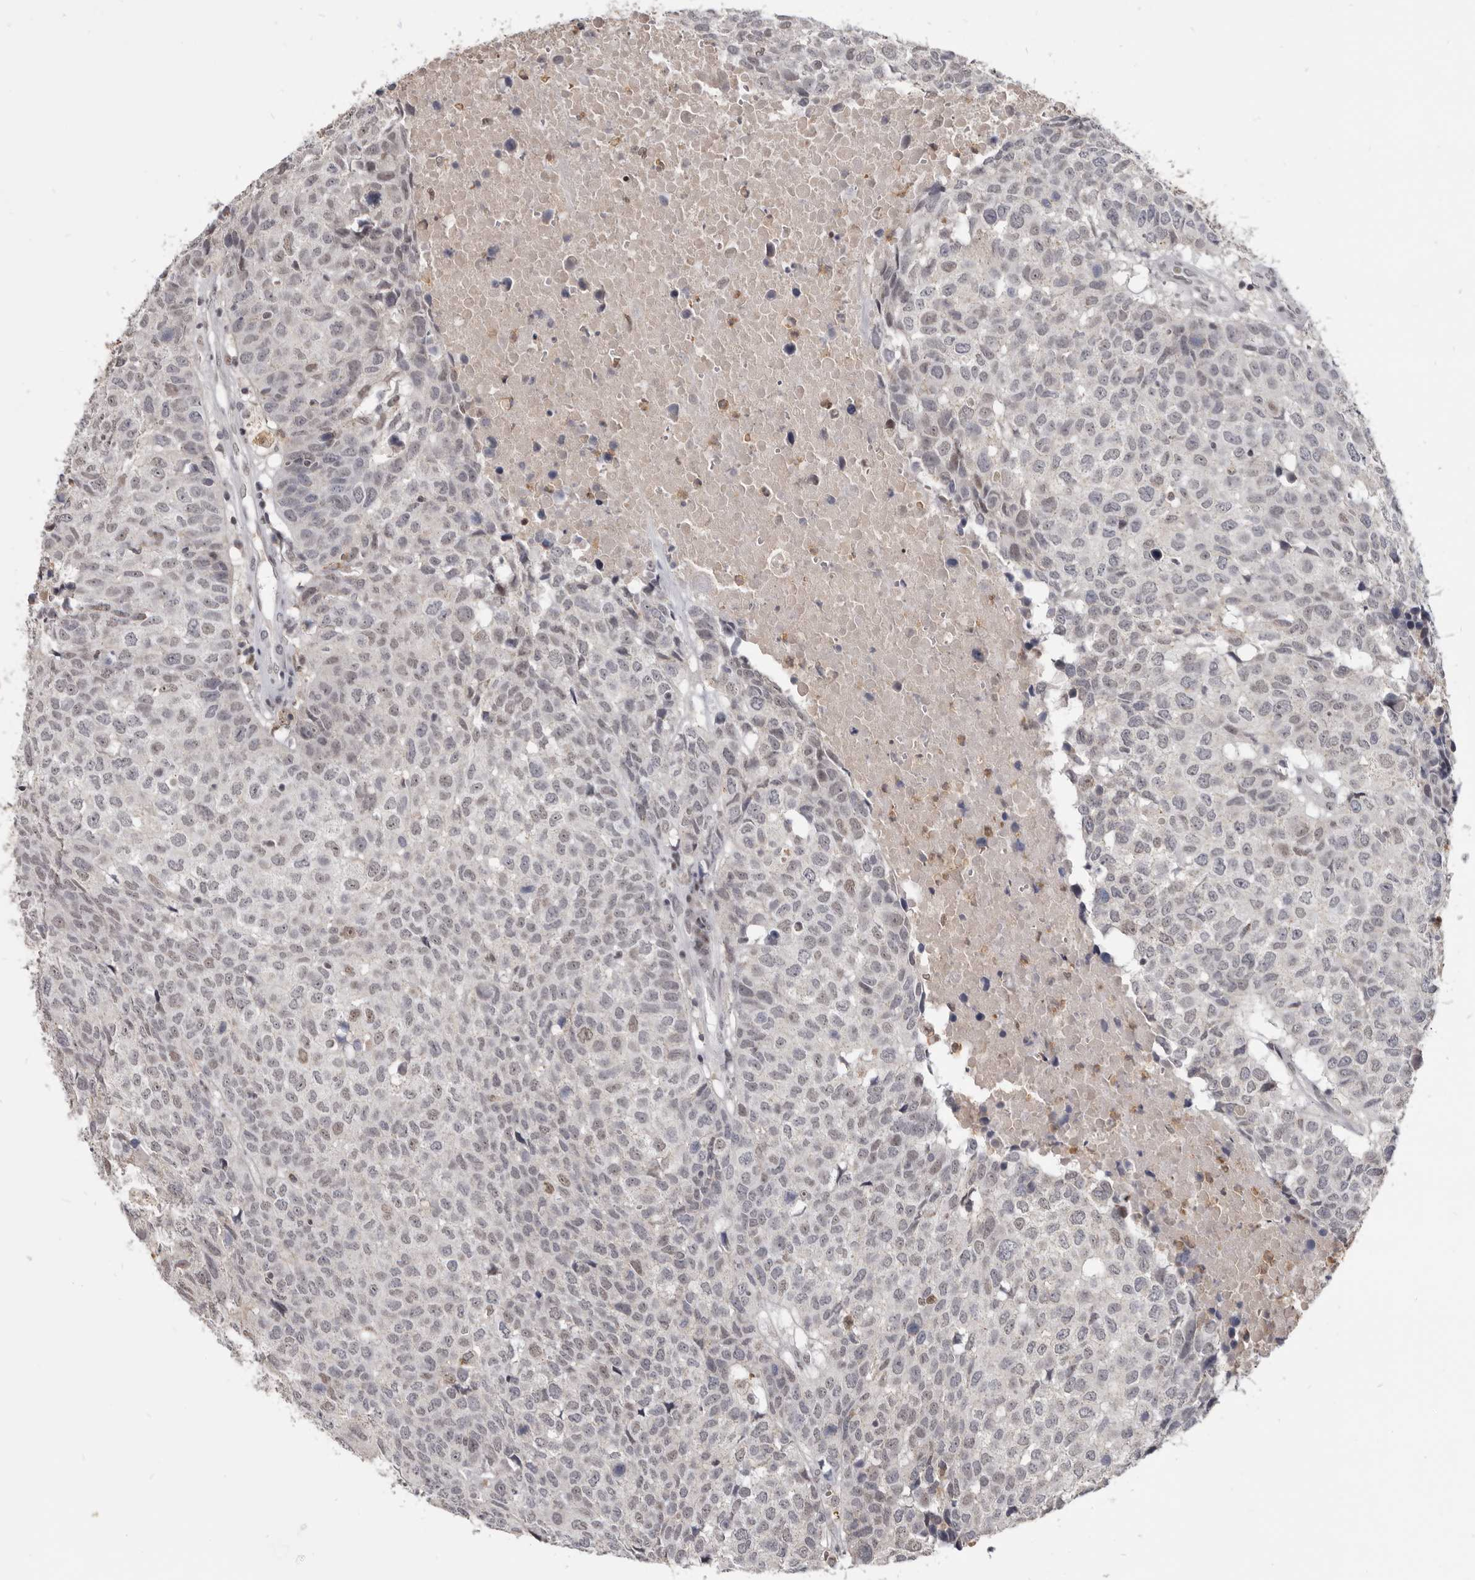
{"staining": {"intensity": "weak", "quantity": "25%-75%", "location": "nuclear"}, "tissue": "head and neck cancer", "cell_type": "Tumor cells", "image_type": "cancer", "snomed": [{"axis": "morphology", "description": "Squamous cell carcinoma, NOS"}, {"axis": "topography", "description": "Head-Neck"}], "caption": "Immunohistochemical staining of squamous cell carcinoma (head and neck) exhibits low levels of weak nuclear expression in approximately 25%-75% of tumor cells. Using DAB (3,3'-diaminobenzidine) (brown) and hematoxylin (blue) stains, captured at high magnification using brightfield microscopy.", "gene": "CGN", "patient": {"sex": "male", "age": 66}}